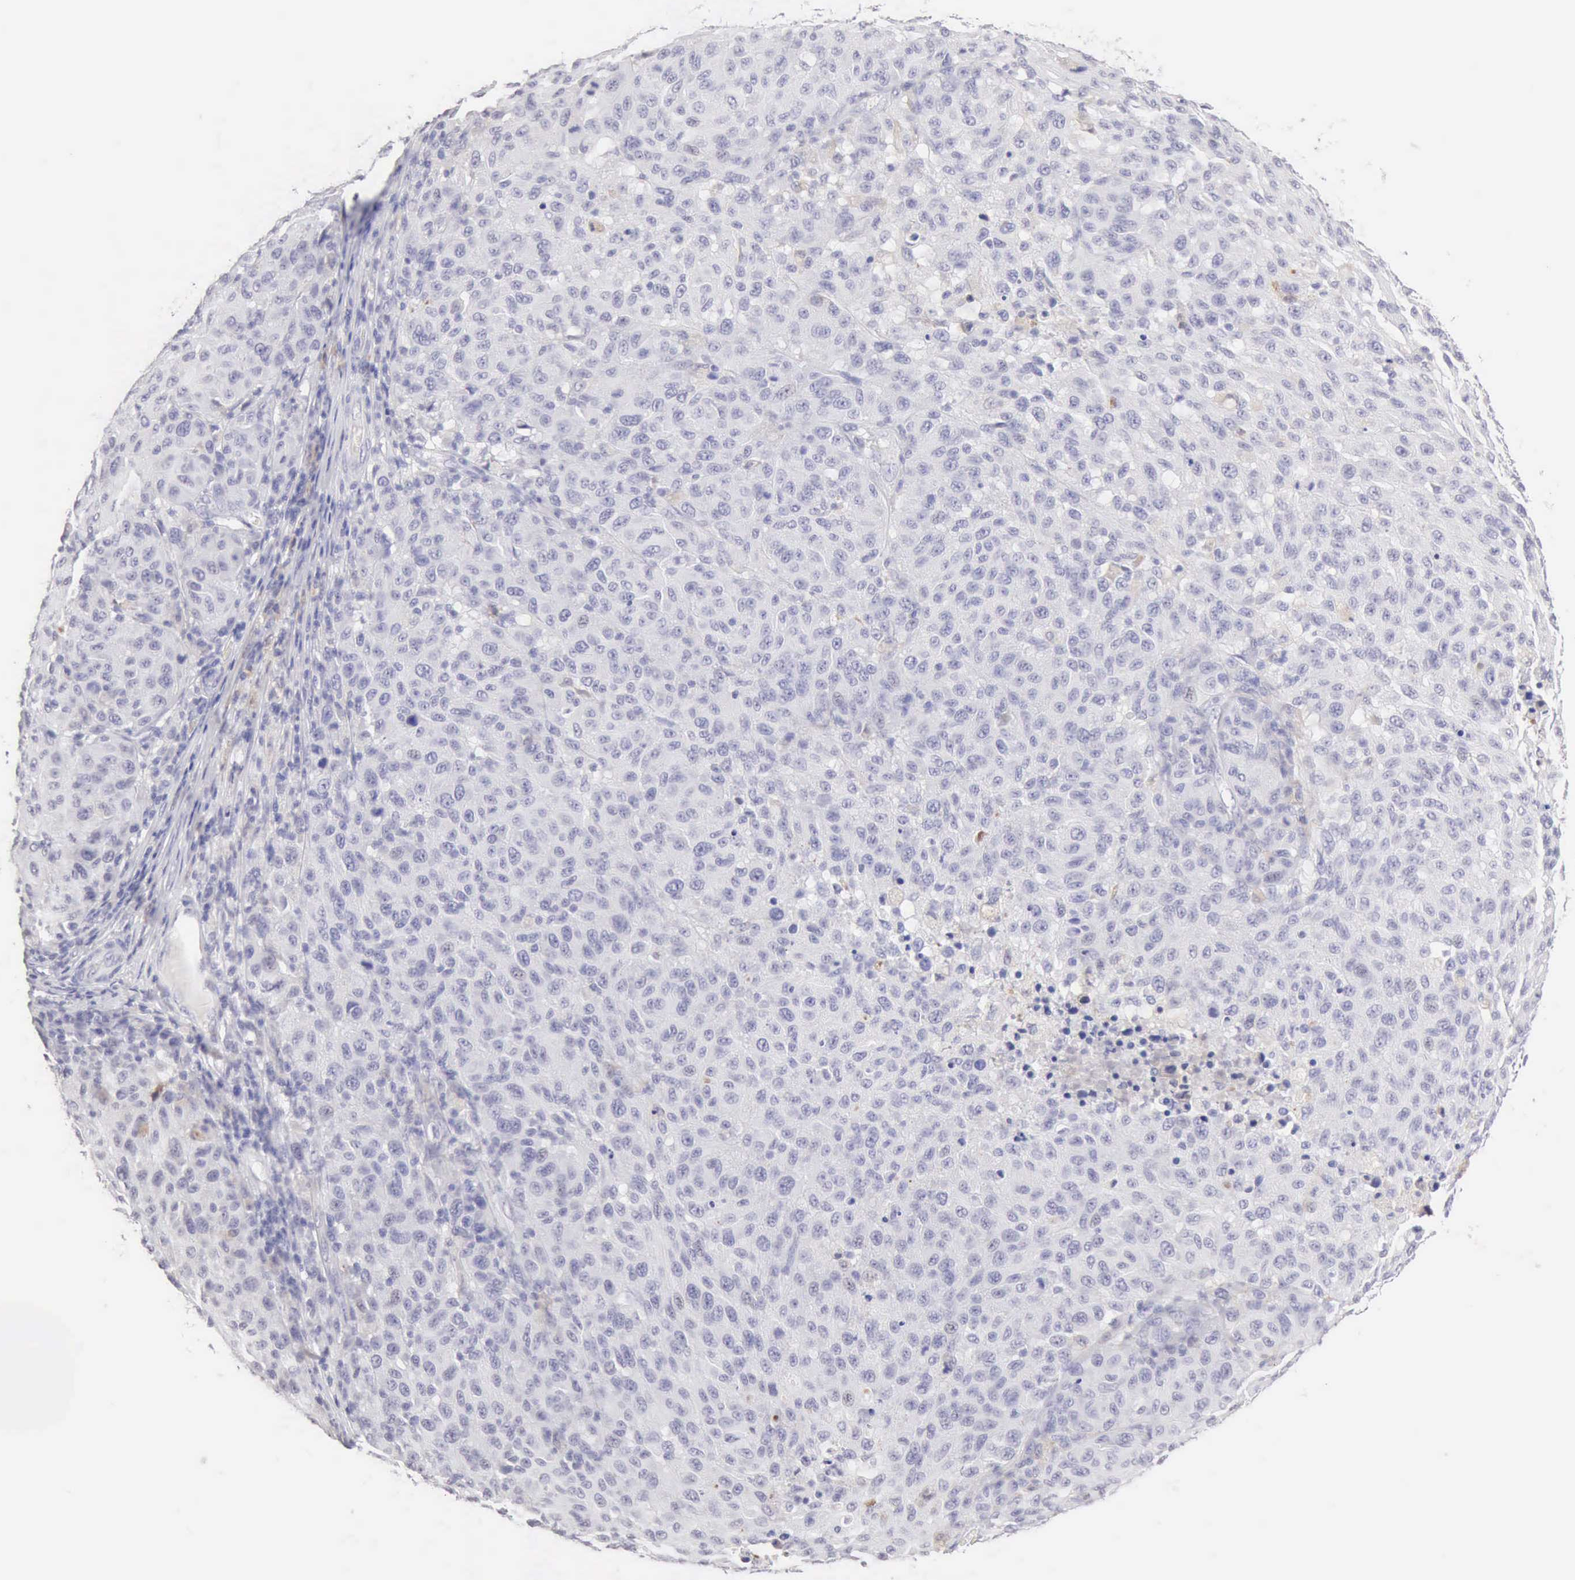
{"staining": {"intensity": "negative", "quantity": "none", "location": "none"}, "tissue": "melanoma", "cell_type": "Tumor cells", "image_type": "cancer", "snomed": [{"axis": "morphology", "description": "Malignant melanoma, NOS"}, {"axis": "topography", "description": "Skin"}], "caption": "Human malignant melanoma stained for a protein using immunohistochemistry demonstrates no expression in tumor cells.", "gene": "RNASE1", "patient": {"sex": "female", "age": 77}}